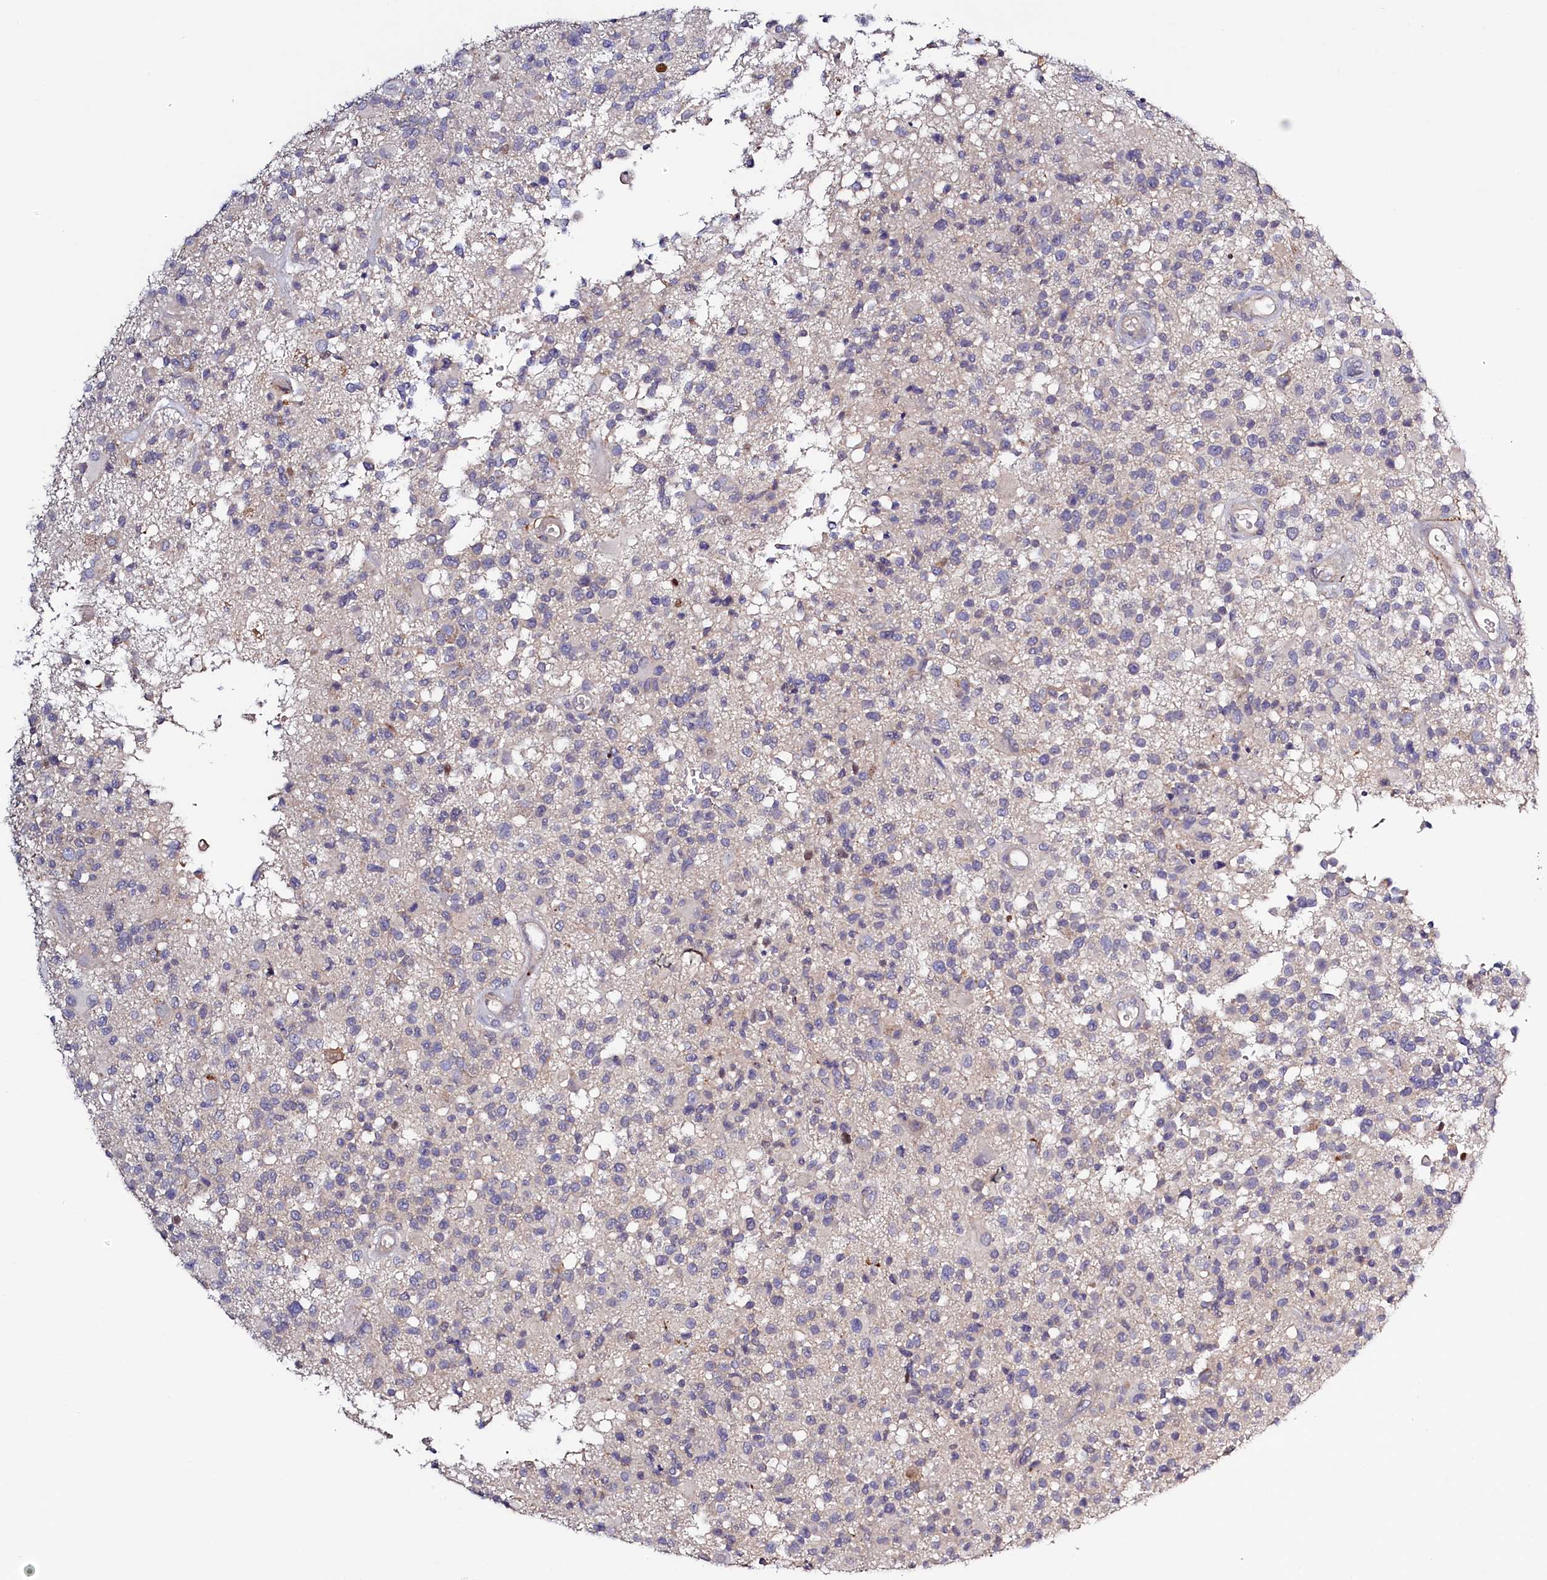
{"staining": {"intensity": "negative", "quantity": "none", "location": "none"}, "tissue": "glioma", "cell_type": "Tumor cells", "image_type": "cancer", "snomed": [{"axis": "morphology", "description": "Glioma, malignant, High grade"}, {"axis": "morphology", "description": "Glioblastoma, NOS"}, {"axis": "topography", "description": "Brain"}], "caption": "Immunohistochemical staining of glioma exhibits no significant positivity in tumor cells.", "gene": "PDE6D", "patient": {"sex": "male", "age": 60}}